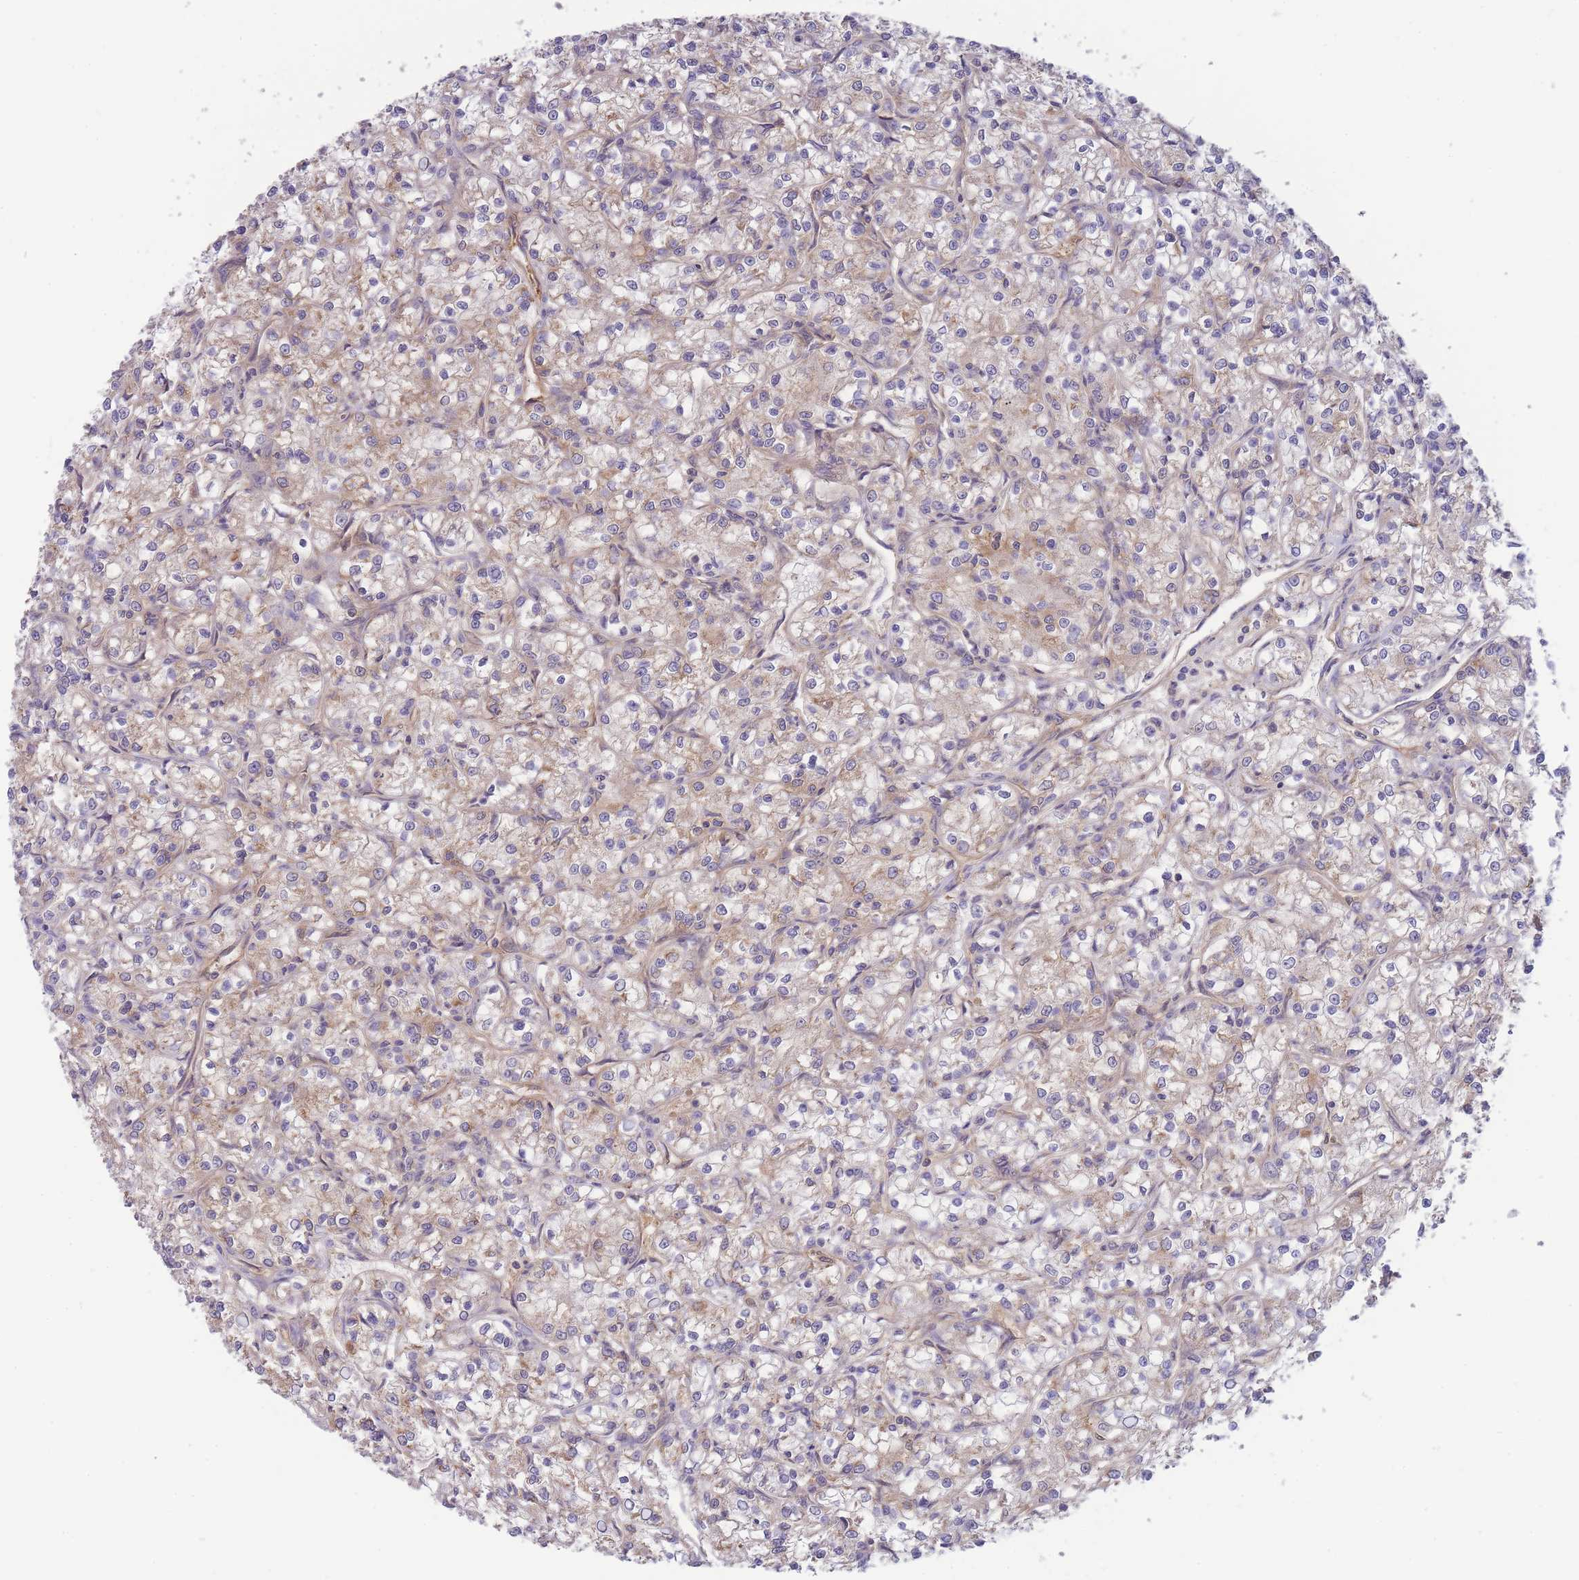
{"staining": {"intensity": "weak", "quantity": "<25%", "location": "cytoplasmic/membranous"}, "tissue": "renal cancer", "cell_type": "Tumor cells", "image_type": "cancer", "snomed": [{"axis": "morphology", "description": "Adenocarcinoma, NOS"}, {"axis": "topography", "description": "Kidney"}], "caption": "This is an immunohistochemistry (IHC) histopathology image of human renal cancer. There is no expression in tumor cells.", "gene": "NDUFAF5", "patient": {"sex": "female", "age": 59}}